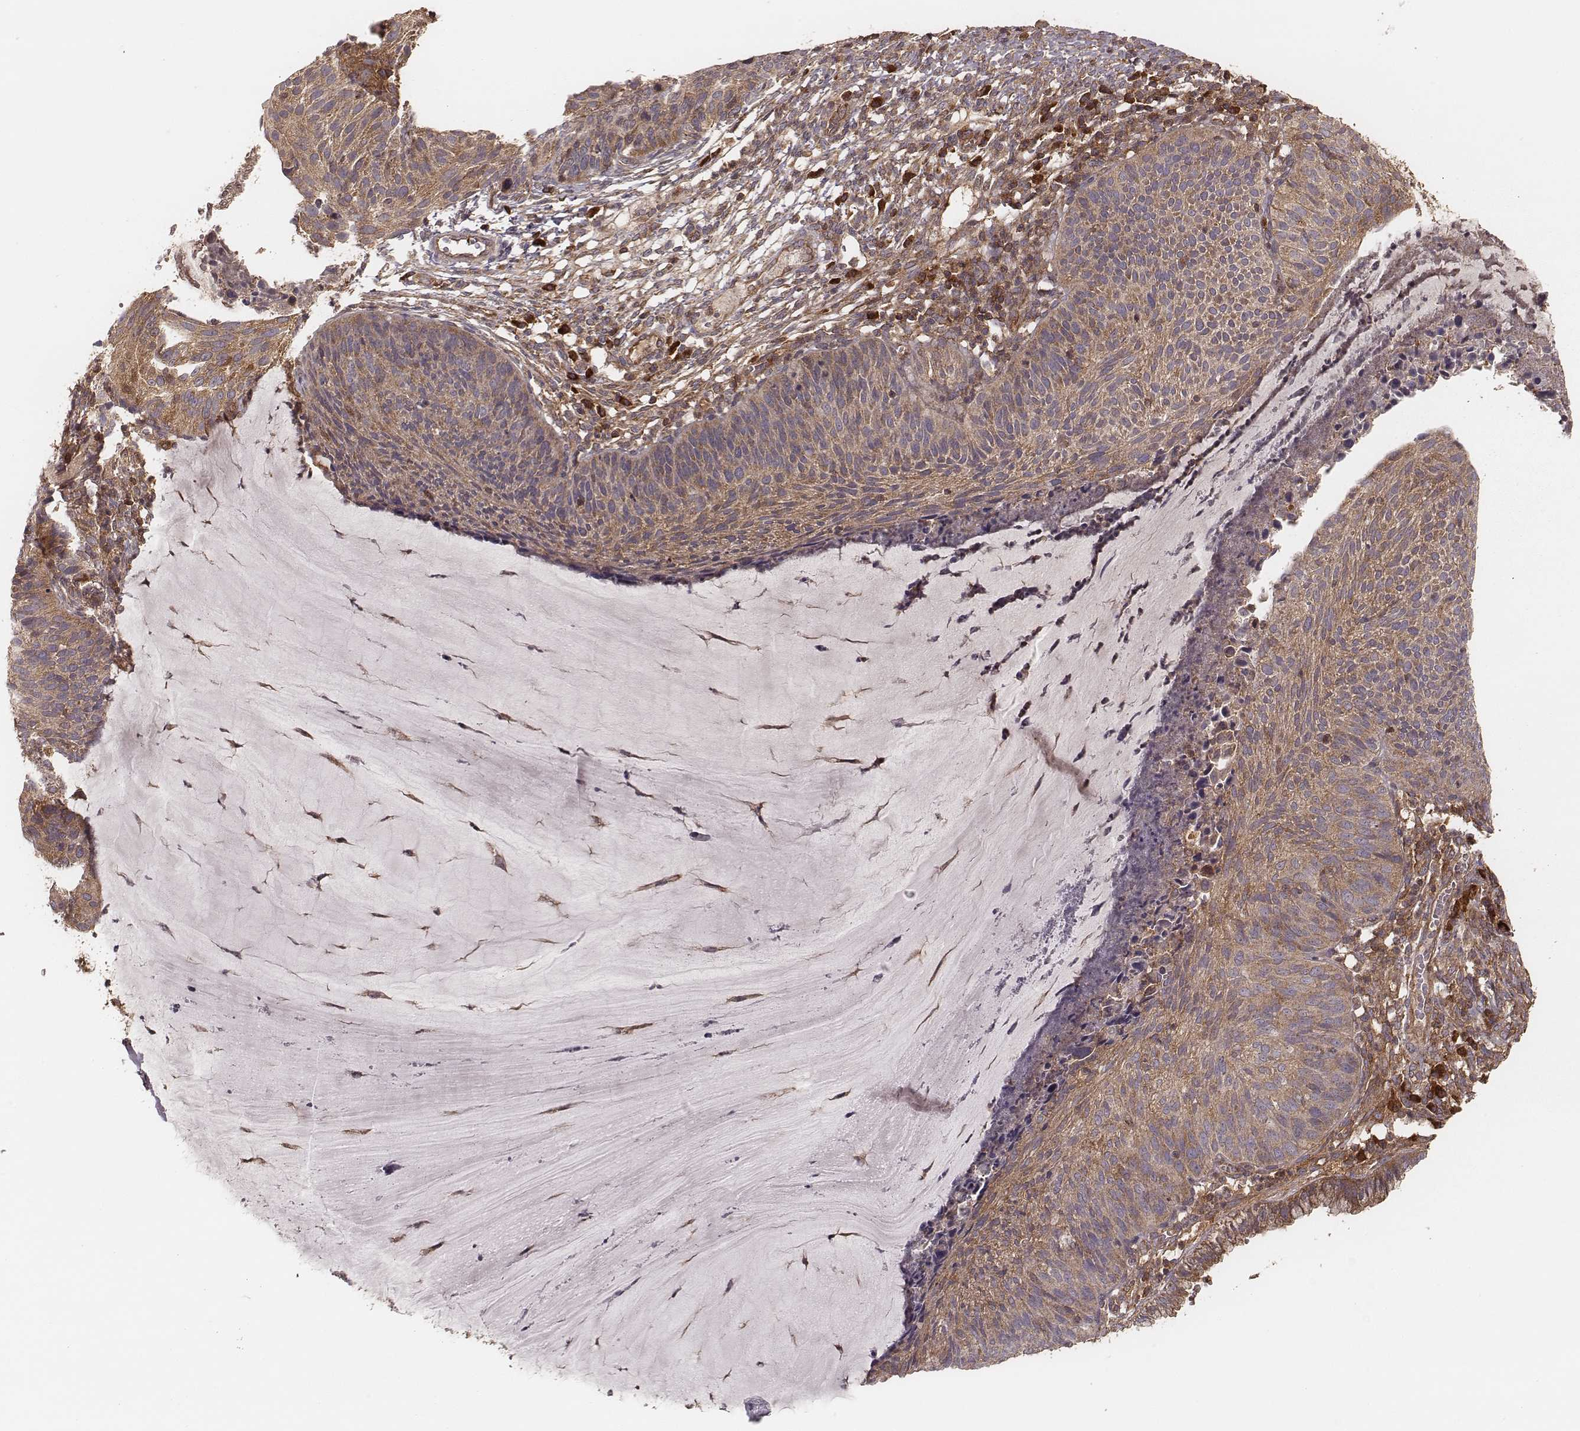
{"staining": {"intensity": "weak", "quantity": ">75%", "location": "cytoplasmic/membranous"}, "tissue": "cervical cancer", "cell_type": "Tumor cells", "image_type": "cancer", "snomed": [{"axis": "morphology", "description": "Squamous cell carcinoma, NOS"}, {"axis": "topography", "description": "Cervix"}], "caption": "DAB immunohistochemical staining of human squamous cell carcinoma (cervical) displays weak cytoplasmic/membranous protein expression in approximately >75% of tumor cells.", "gene": "CARS1", "patient": {"sex": "female", "age": 36}}